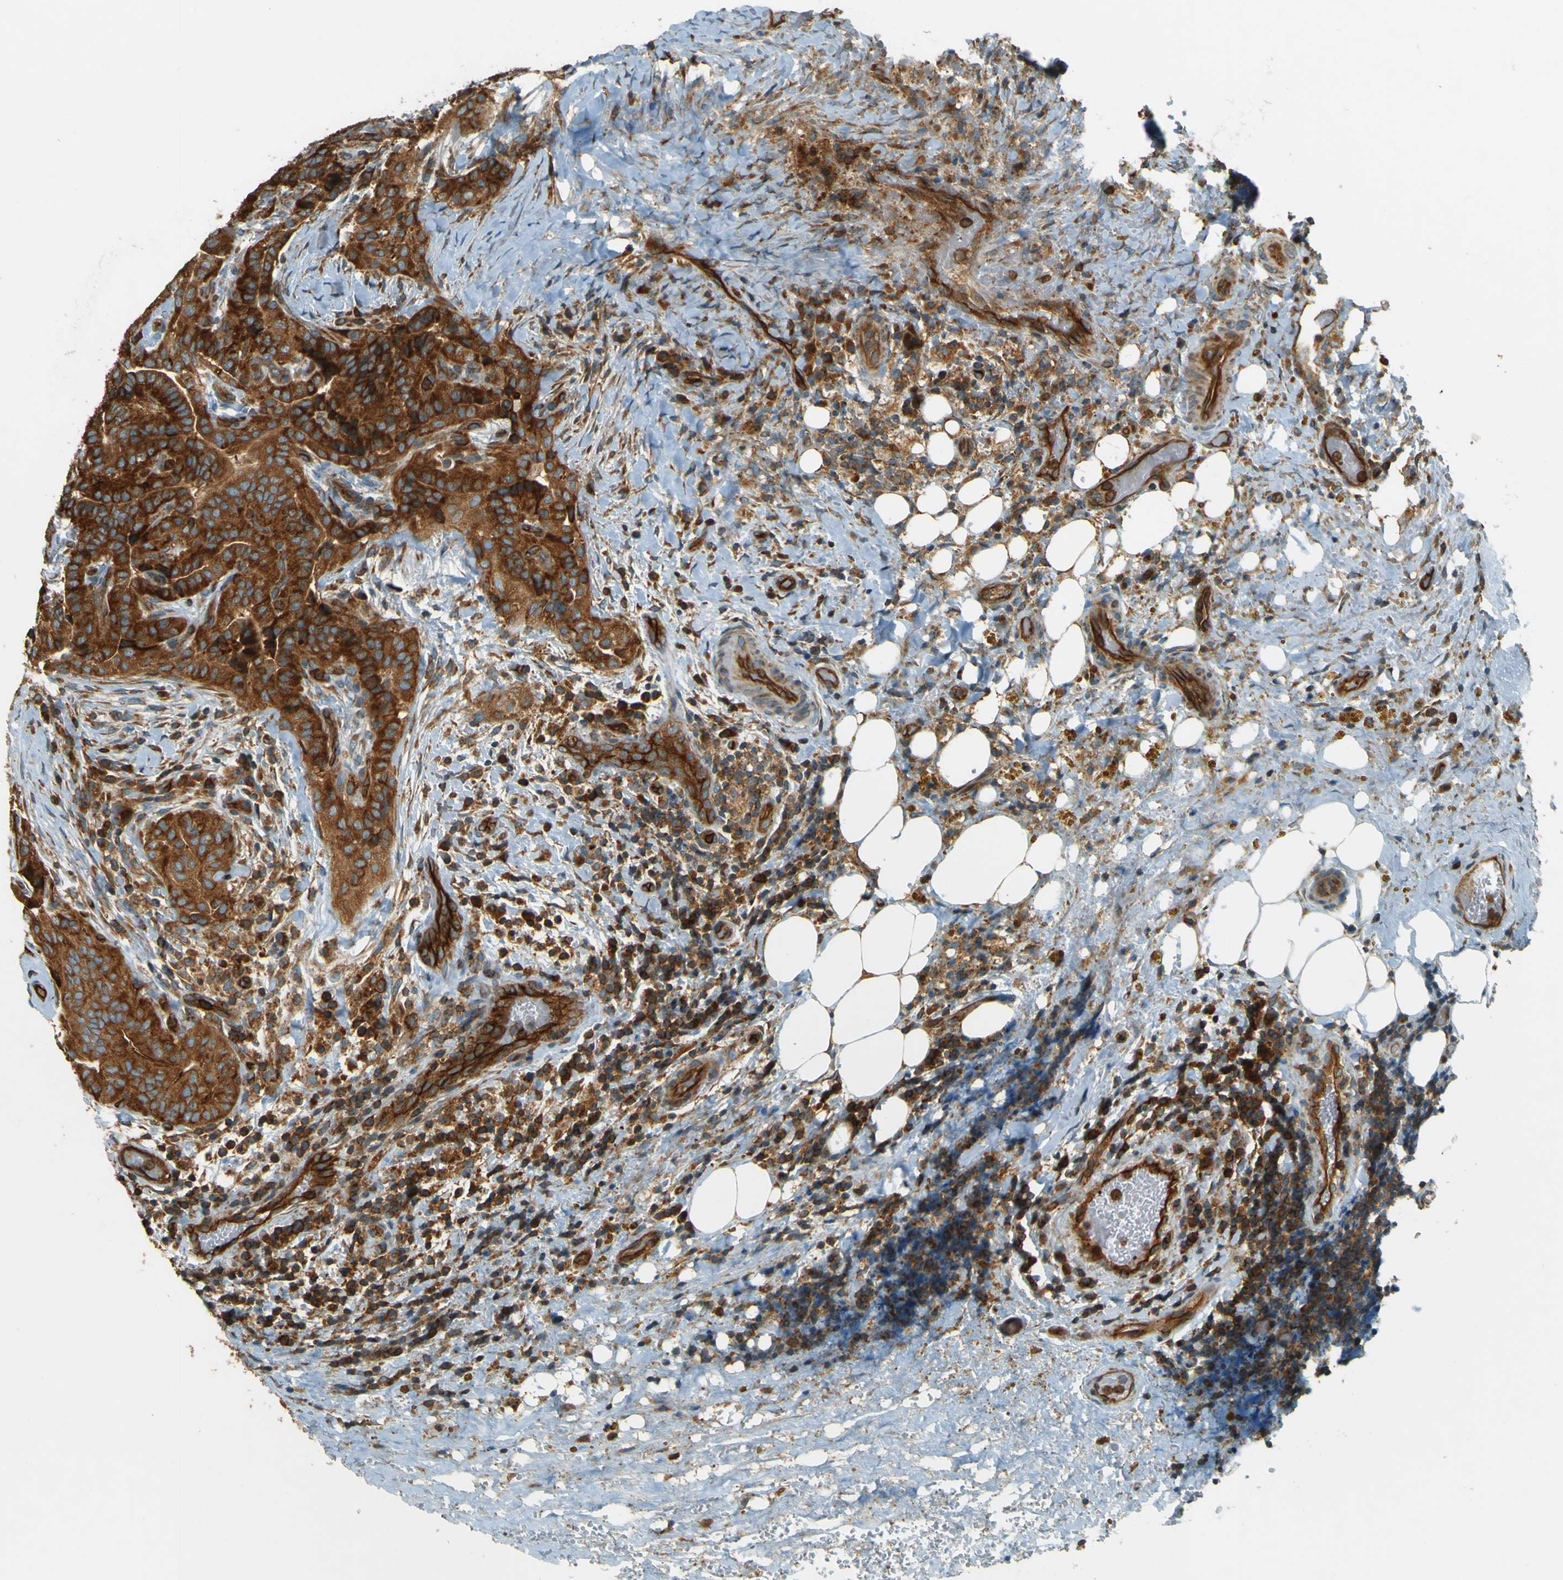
{"staining": {"intensity": "strong", "quantity": ">75%", "location": "cytoplasmic/membranous"}, "tissue": "thyroid cancer", "cell_type": "Tumor cells", "image_type": "cancer", "snomed": [{"axis": "morphology", "description": "Papillary adenocarcinoma, NOS"}, {"axis": "topography", "description": "Thyroid gland"}], "caption": "Immunohistochemical staining of papillary adenocarcinoma (thyroid) exhibits high levels of strong cytoplasmic/membranous expression in about >75% of tumor cells. (Stains: DAB in brown, nuclei in blue, Microscopy: brightfield microscopy at high magnification).", "gene": "DNAJC5", "patient": {"sex": "male", "age": 77}}